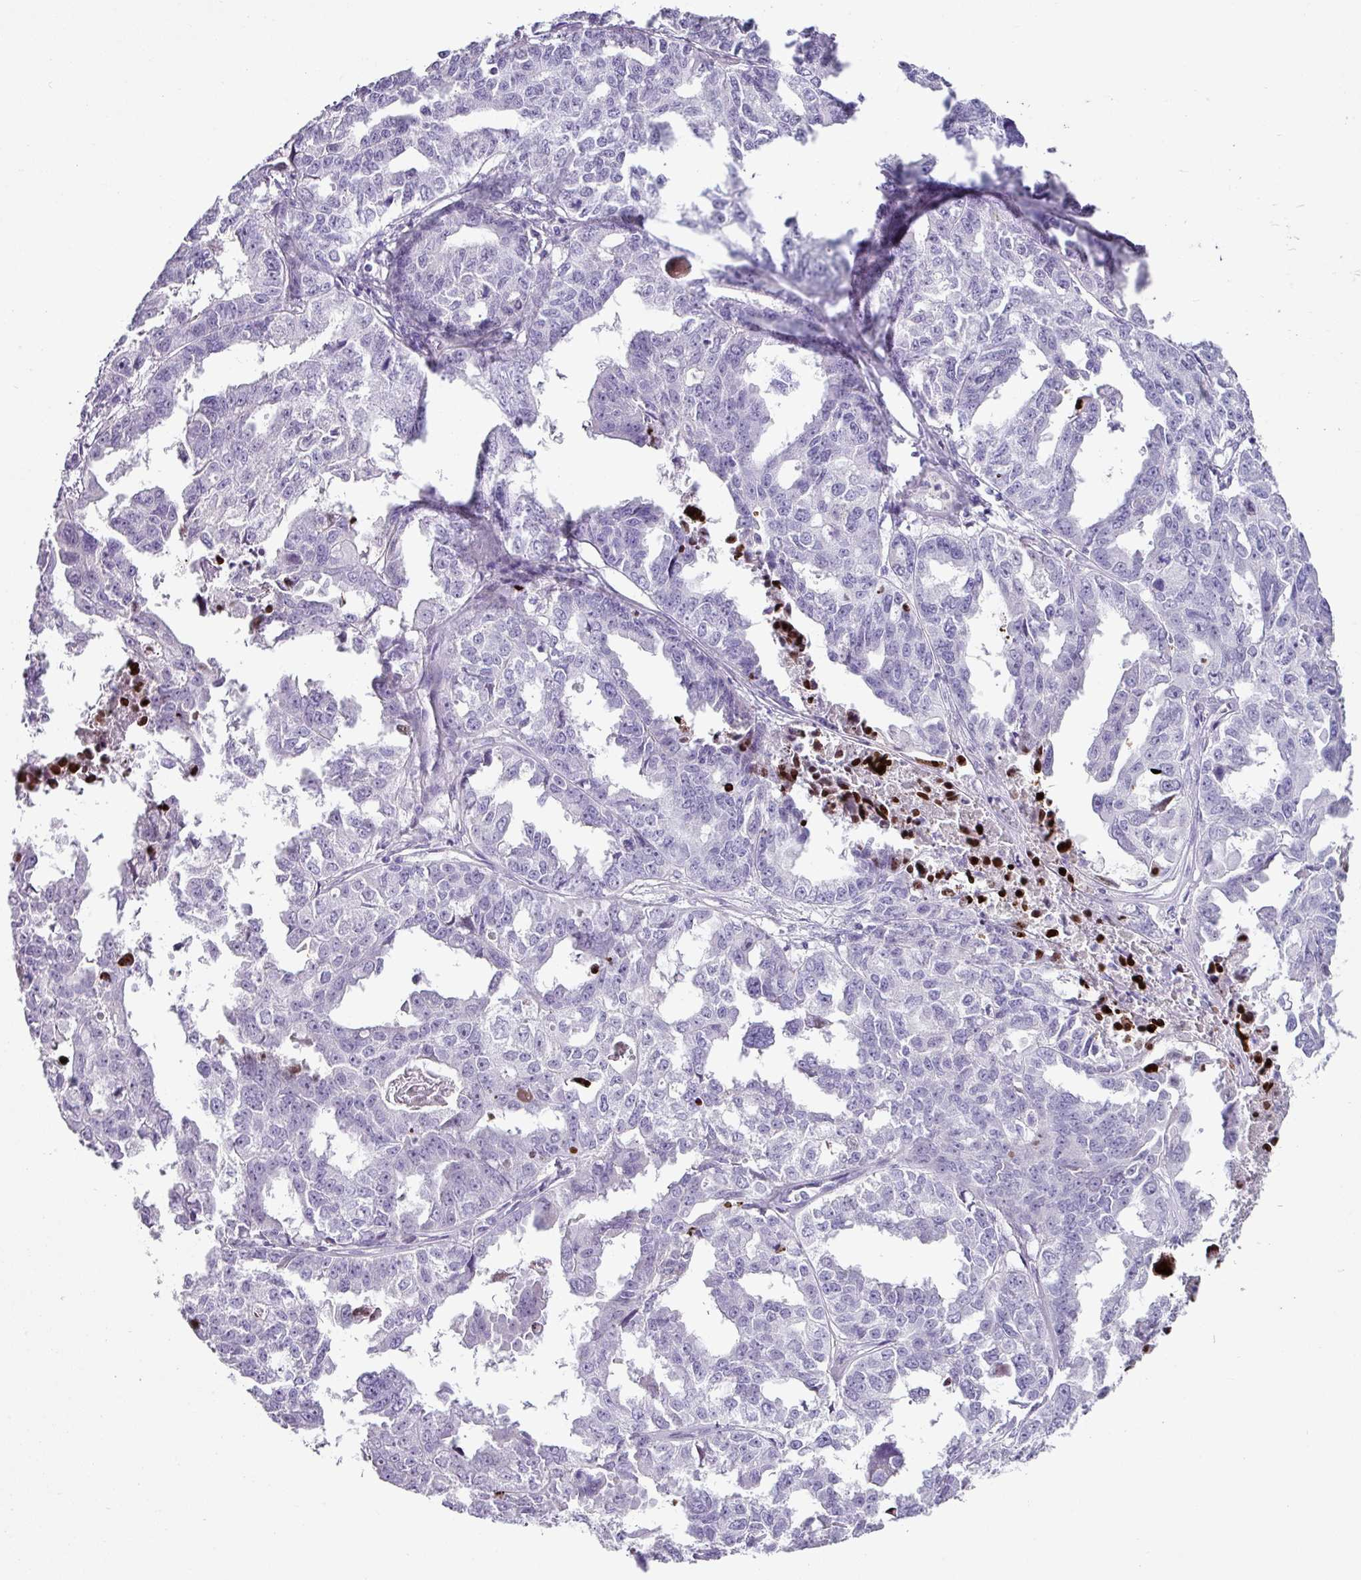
{"staining": {"intensity": "negative", "quantity": "none", "location": "none"}, "tissue": "ovarian cancer", "cell_type": "Tumor cells", "image_type": "cancer", "snomed": [{"axis": "morphology", "description": "Adenocarcinoma, NOS"}, {"axis": "morphology", "description": "Carcinoma, endometroid"}, {"axis": "topography", "description": "Ovary"}], "caption": "Immunohistochemistry (IHC) micrograph of neoplastic tissue: human adenocarcinoma (ovarian) stained with DAB (3,3'-diaminobenzidine) shows no significant protein positivity in tumor cells.", "gene": "TRA2A", "patient": {"sex": "female", "age": 72}}